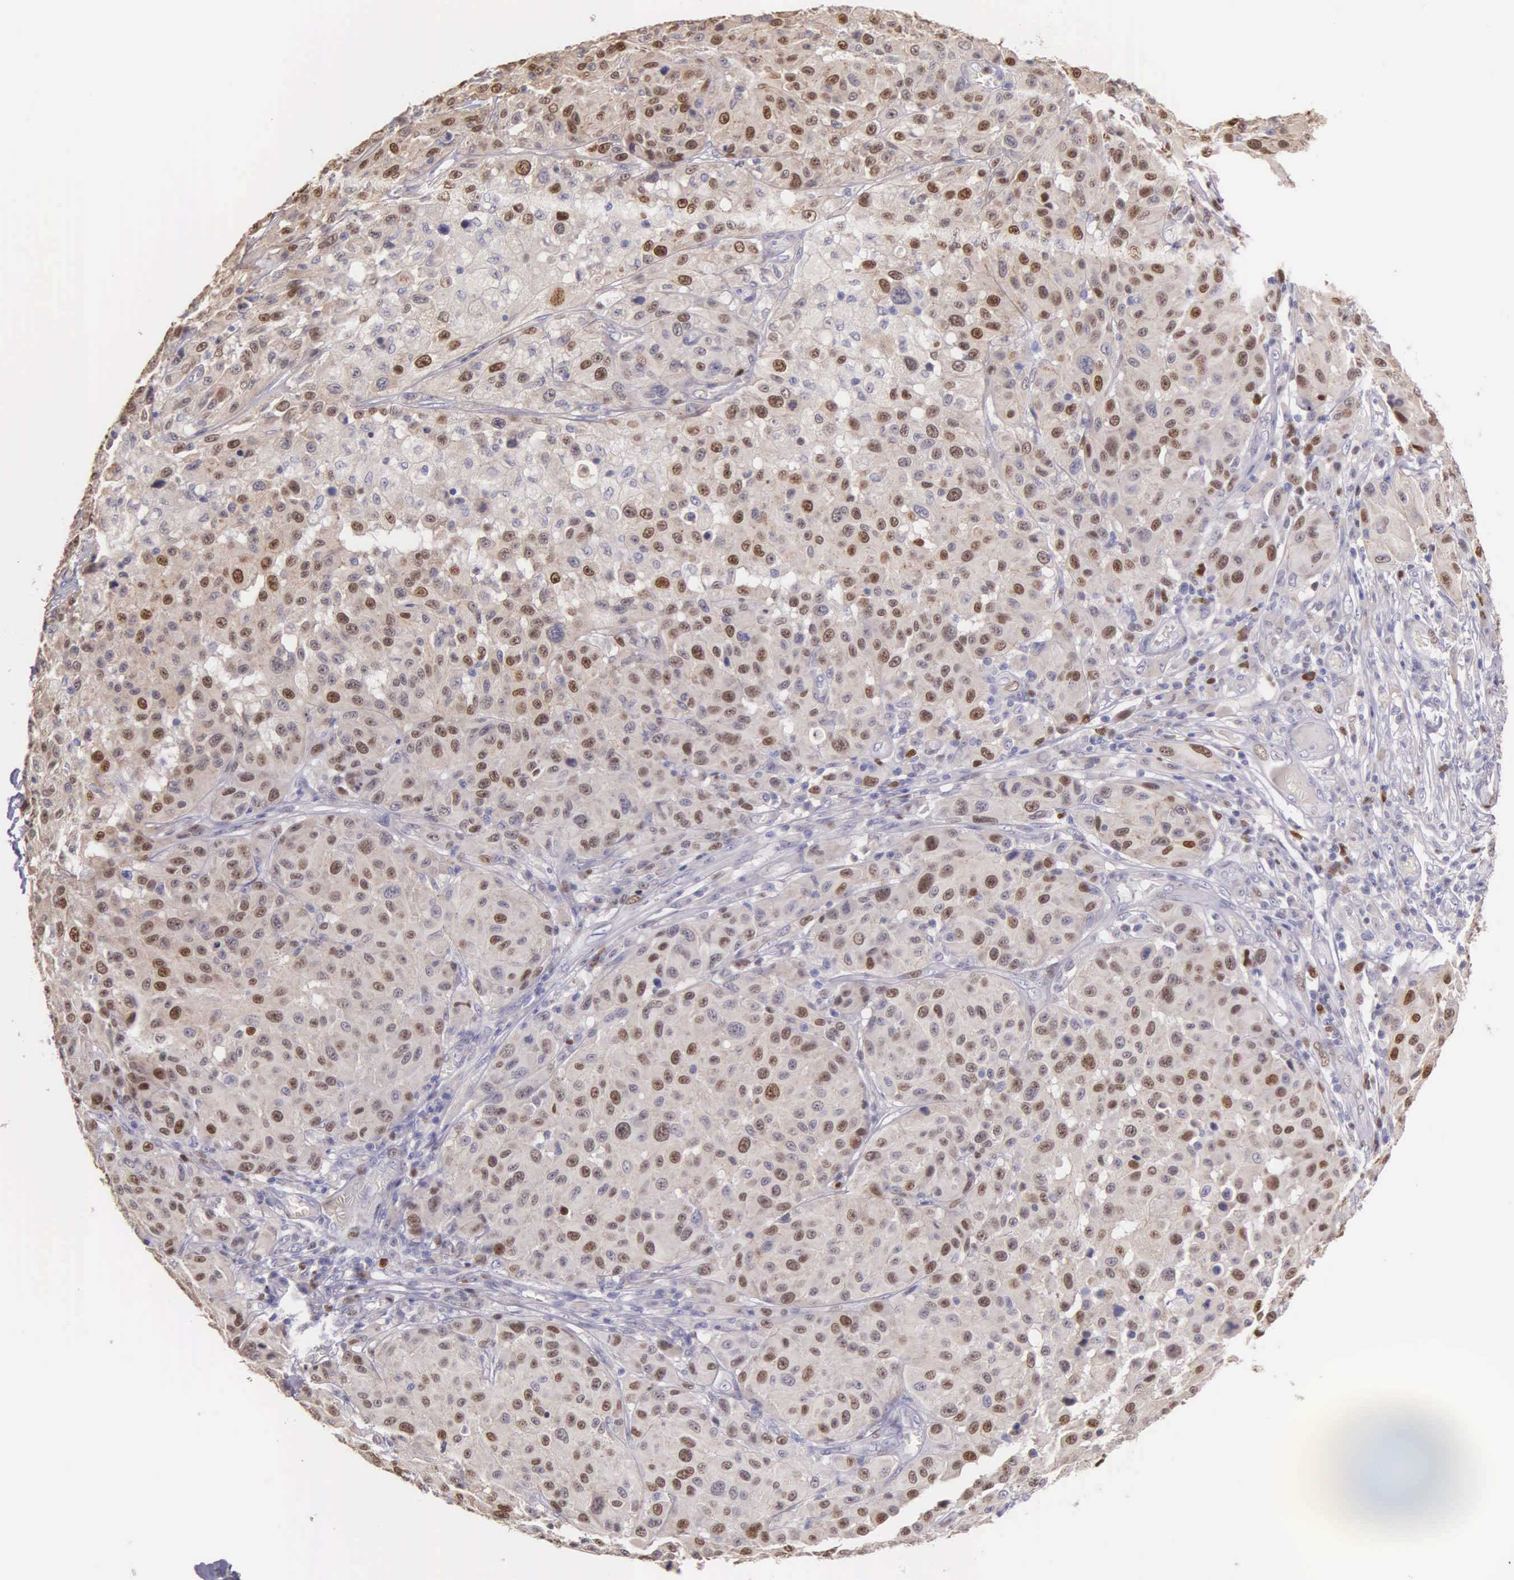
{"staining": {"intensity": "moderate", "quantity": "25%-75%", "location": "nuclear"}, "tissue": "melanoma", "cell_type": "Tumor cells", "image_type": "cancer", "snomed": [{"axis": "morphology", "description": "Malignant melanoma, NOS"}, {"axis": "topography", "description": "Skin"}], "caption": "Human melanoma stained with a brown dye exhibits moderate nuclear positive staining in about 25%-75% of tumor cells.", "gene": "MCM5", "patient": {"sex": "female", "age": 77}}